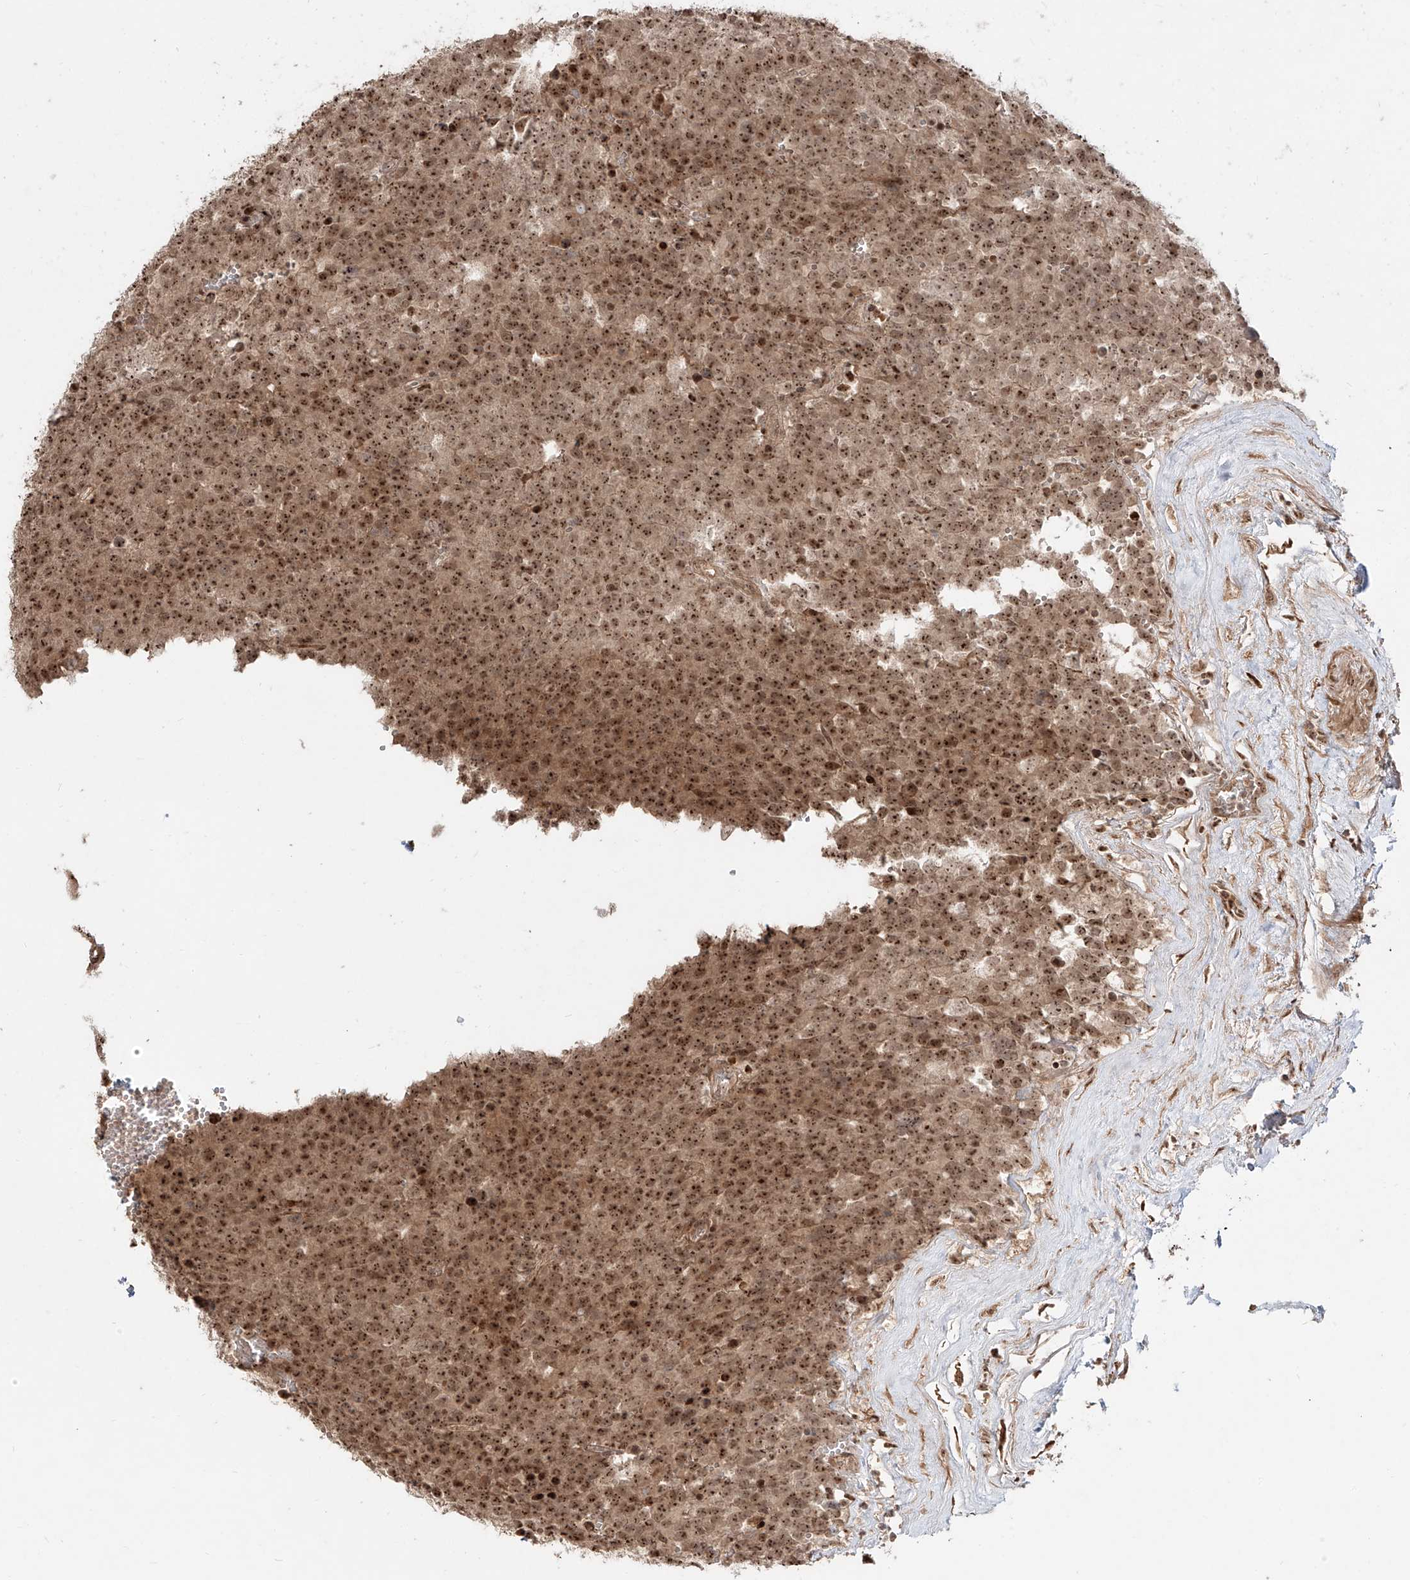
{"staining": {"intensity": "strong", "quantity": ">75%", "location": "nuclear"}, "tissue": "testis cancer", "cell_type": "Tumor cells", "image_type": "cancer", "snomed": [{"axis": "morphology", "description": "Seminoma, NOS"}, {"axis": "topography", "description": "Testis"}], "caption": "This is a photomicrograph of immunohistochemistry (IHC) staining of testis cancer (seminoma), which shows strong positivity in the nuclear of tumor cells.", "gene": "ZNF710", "patient": {"sex": "male", "age": 71}}